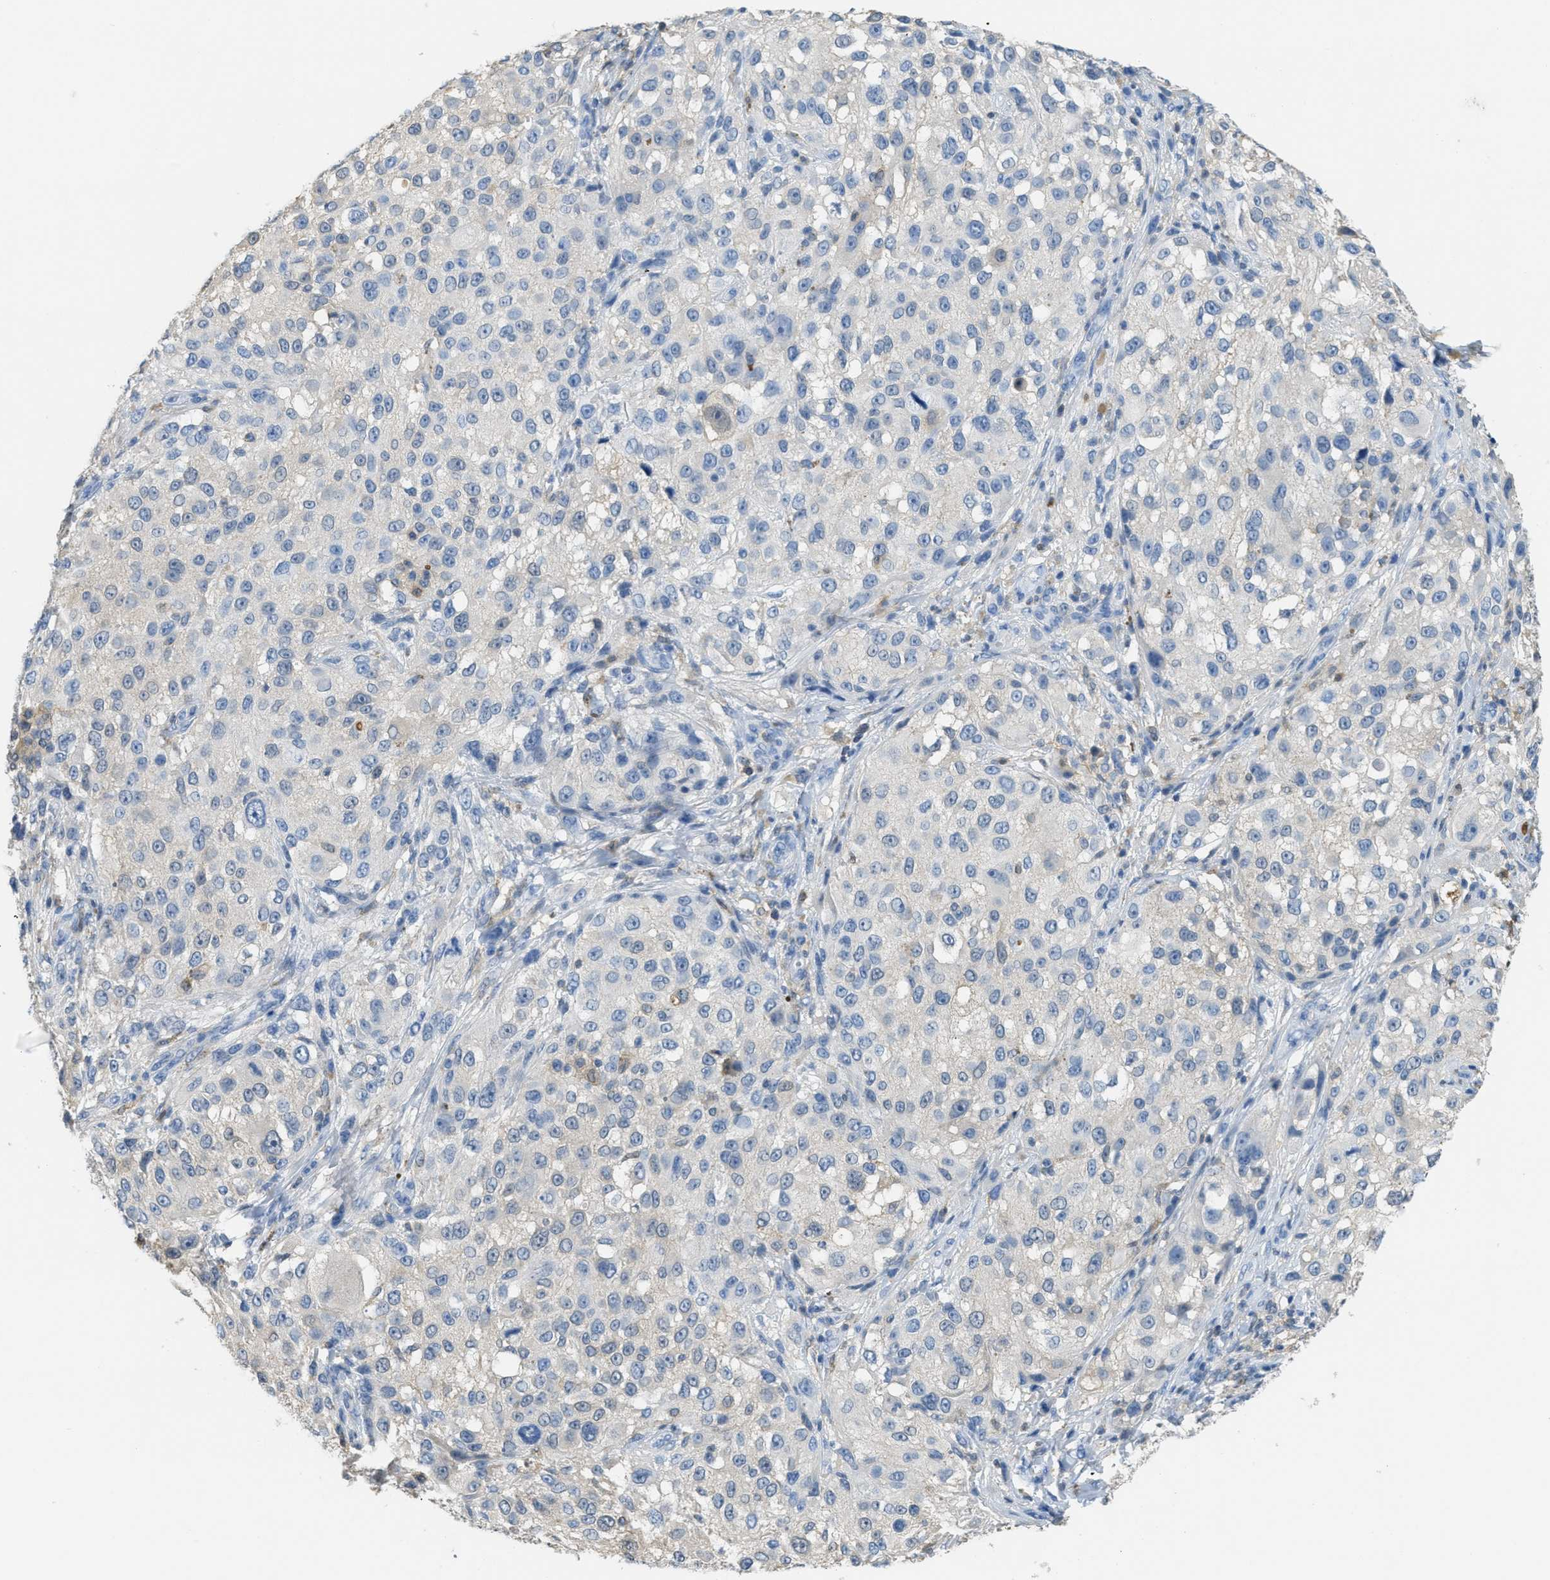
{"staining": {"intensity": "negative", "quantity": "none", "location": "none"}, "tissue": "melanoma", "cell_type": "Tumor cells", "image_type": "cancer", "snomed": [{"axis": "morphology", "description": "Necrosis, NOS"}, {"axis": "morphology", "description": "Malignant melanoma, NOS"}, {"axis": "topography", "description": "Skin"}], "caption": "A histopathology image of malignant melanoma stained for a protein exhibits no brown staining in tumor cells.", "gene": "SERPINB1", "patient": {"sex": "female", "age": 87}}